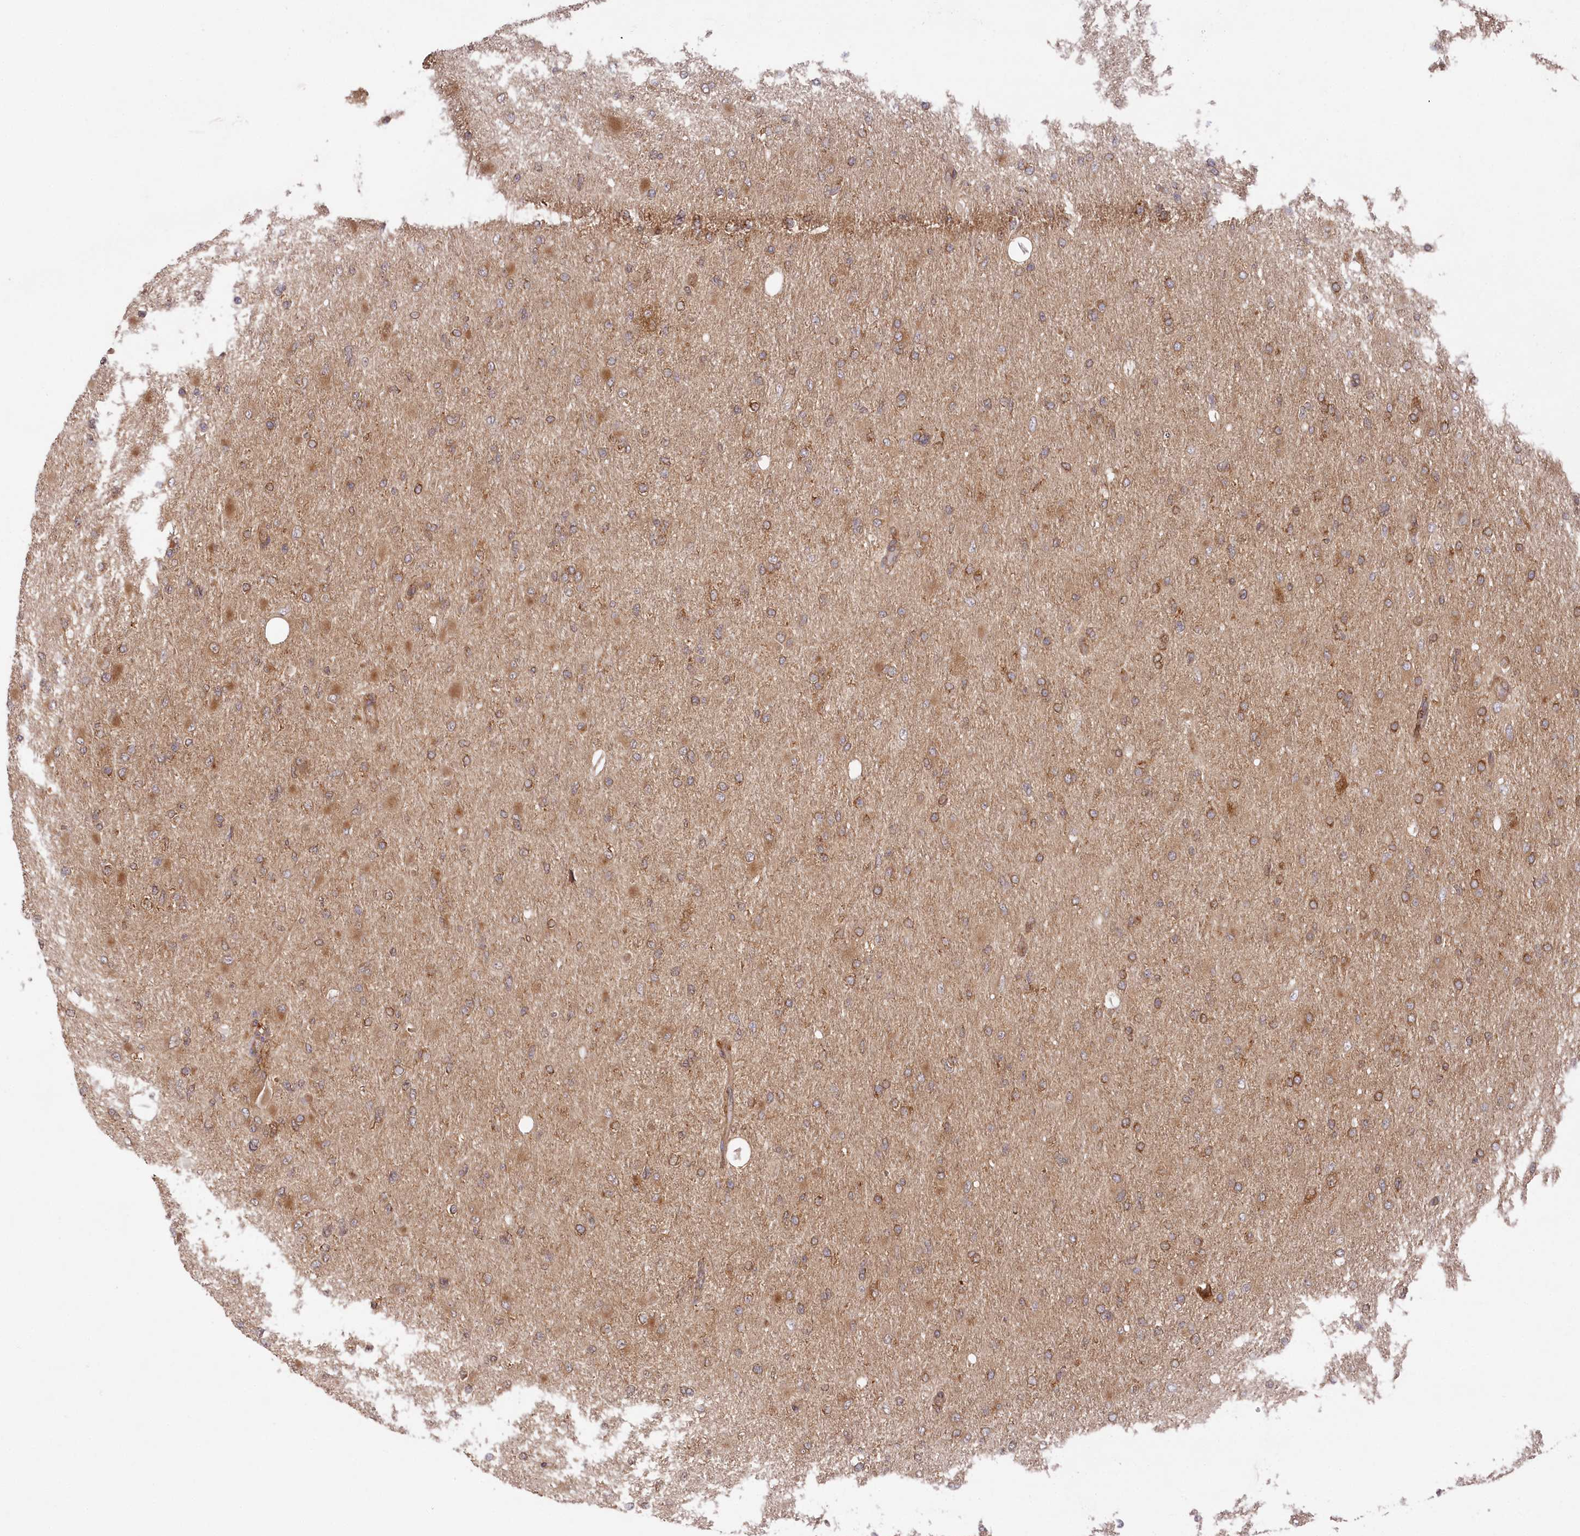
{"staining": {"intensity": "moderate", "quantity": "25%-75%", "location": "cytoplasmic/membranous"}, "tissue": "glioma", "cell_type": "Tumor cells", "image_type": "cancer", "snomed": [{"axis": "morphology", "description": "Glioma, malignant, High grade"}, {"axis": "topography", "description": "Cerebral cortex"}], "caption": "Human malignant high-grade glioma stained with a protein marker demonstrates moderate staining in tumor cells.", "gene": "PPP1R21", "patient": {"sex": "female", "age": 36}}